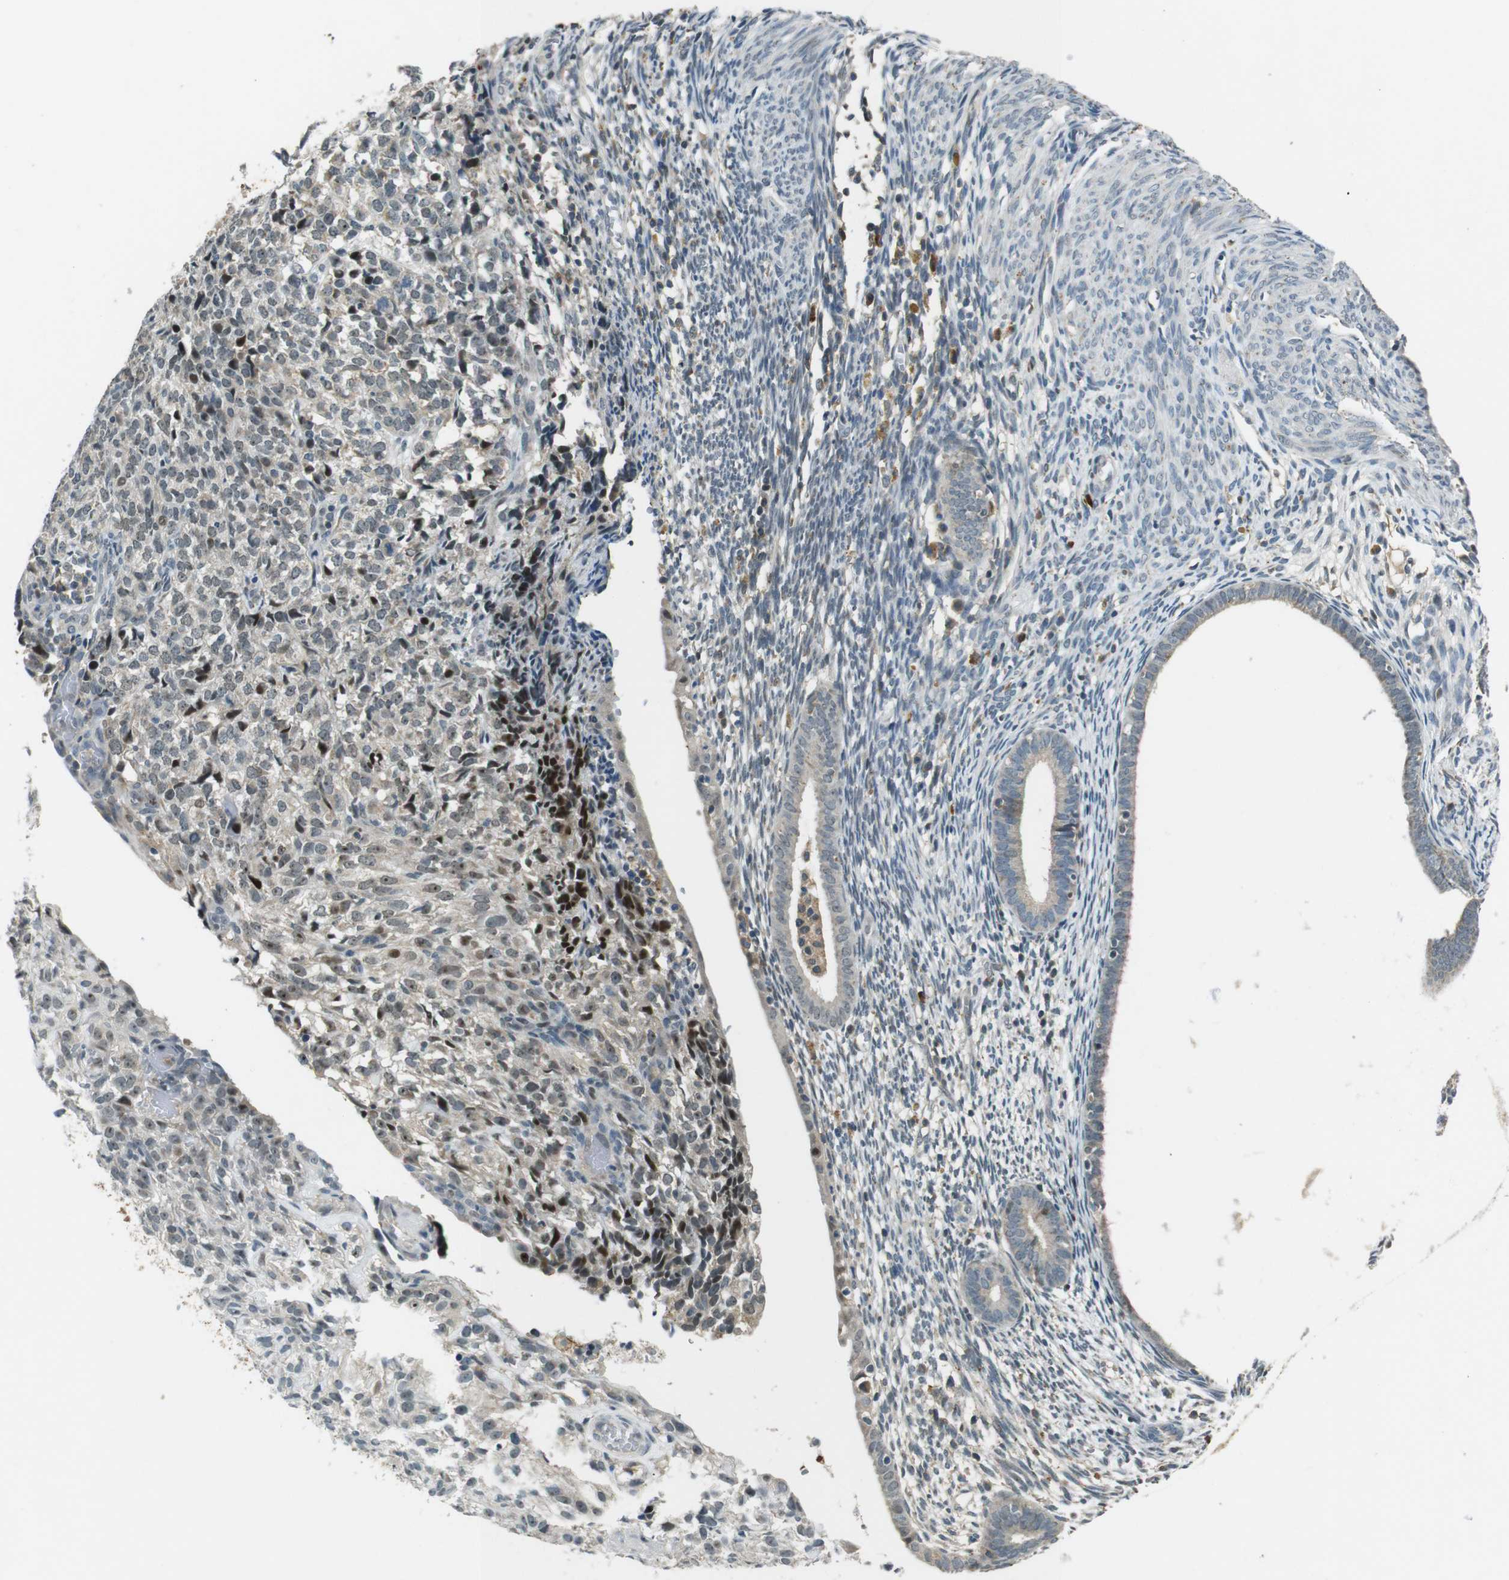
{"staining": {"intensity": "weak", "quantity": "<25%", "location": "cytoplasmic/membranous"}, "tissue": "endometrium", "cell_type": "Cells in endometrial stroma", "image_type": "normal", "snomed": [{"axis": "morphology", "description": "Normal tissue, NOS"}, {"axis": "morphology", "description": "Adenocarcinoma, NOS"}, {"axis": "topography", "description": "Endometrium"}, {"axis": "topography", "description": "Ovary"}], "caption": "DAB (3,3'-diaminobenzidine) immunohistochemical staining of unremarkable human endometrium displays no significant expression in cells in endometrial stroma. (Brightfield microscopy of DAB (3,3'-diaminobenzidine) immunohistochemistry at high magnification).", "gene": "MAGI2", "patient": {"sex": "female", "age": 68}}